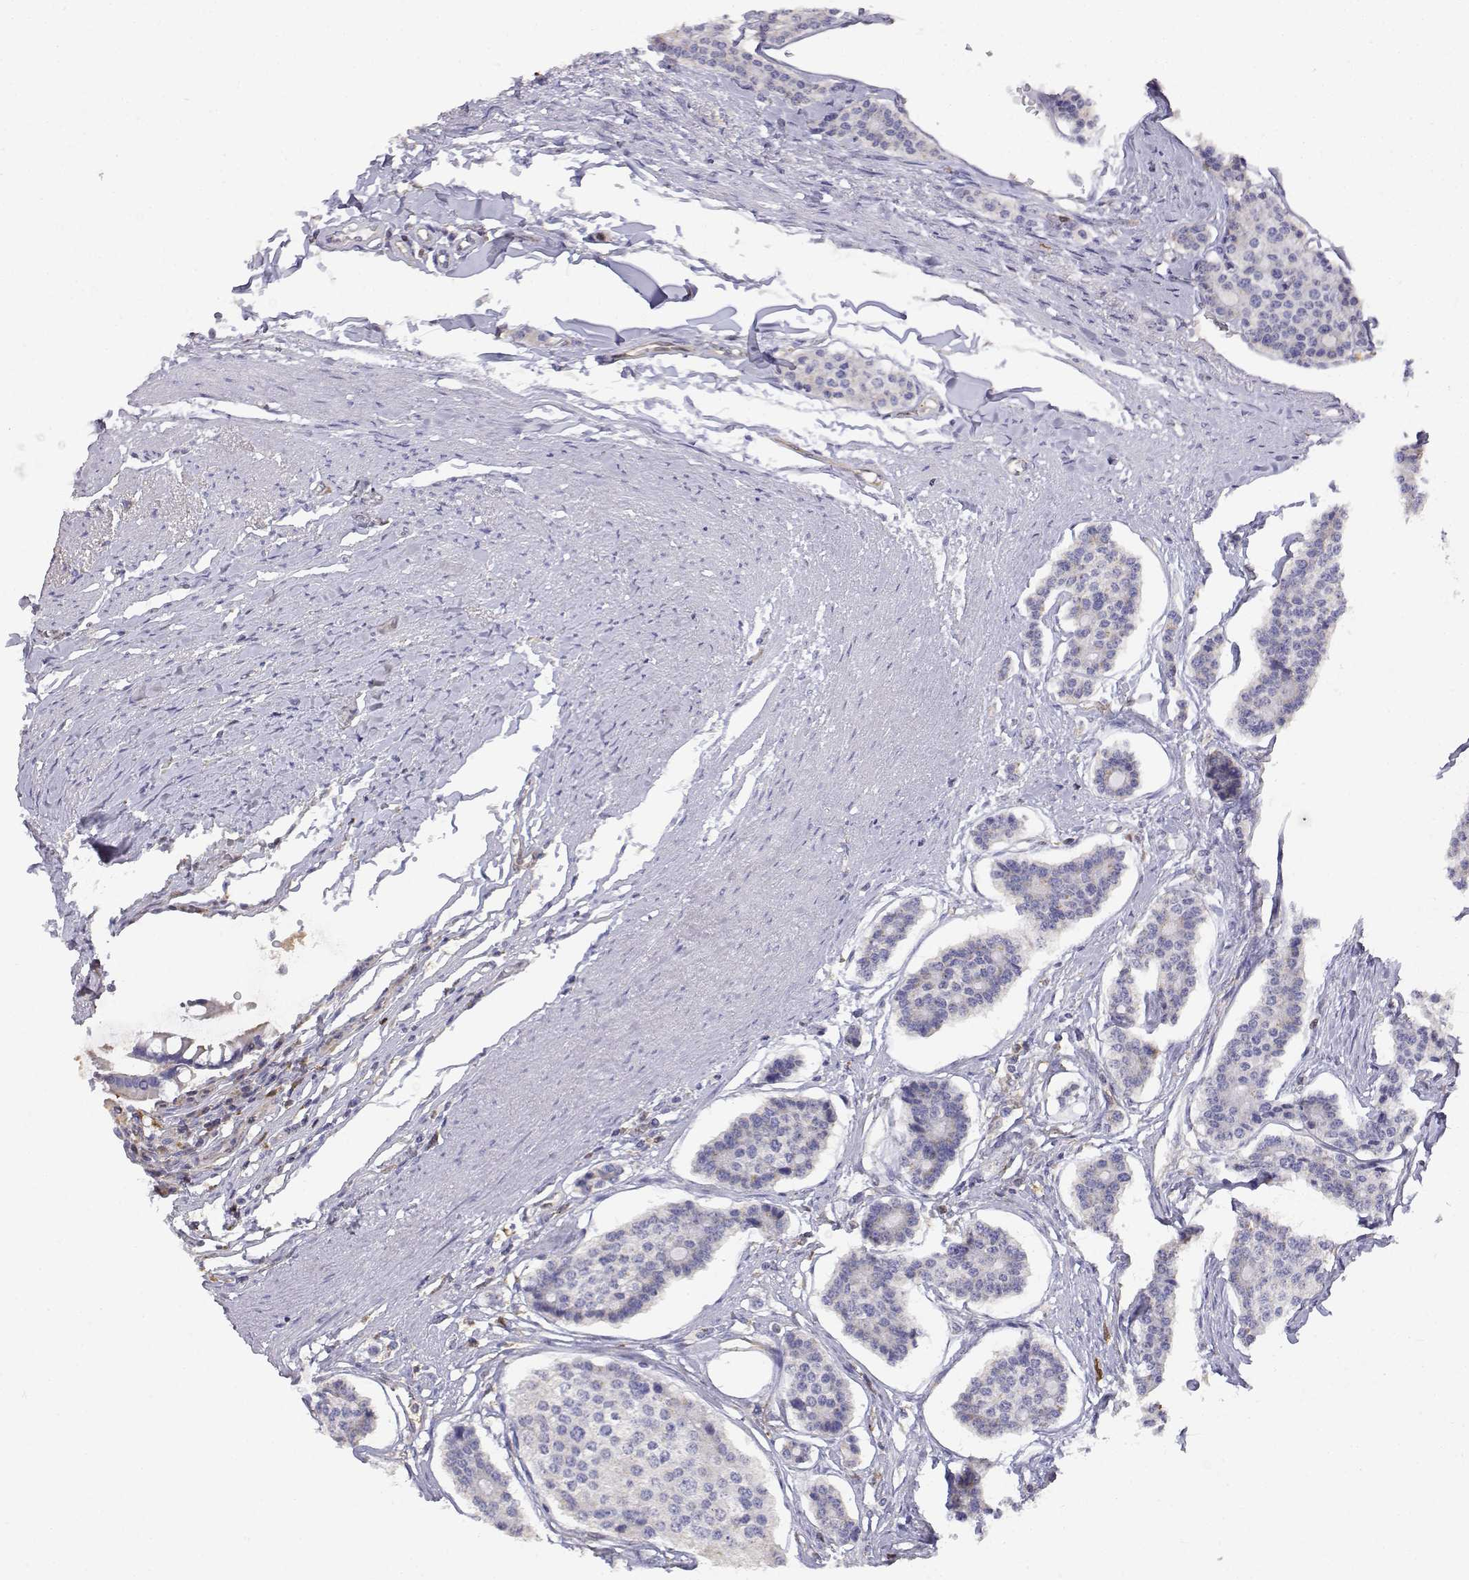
{"staining": {"intensity": "weak", "quantity": ">75%", "location": "cytoplasmic/membranous"}, "tissue": "carcinoid", "cell_type": "Tumor cells", "image_type": "cancer", "snomed": [{"axis": "morphology", "description": "Carcinoid, malignant, NOS"}, {"axis": "topography", "description": "Small intestine"}], "caption": "Carcinoid (malignant) was stained to show a protein in brown. There is low levels of weak cytoplasmic/membranous expression in about >75% of tumor cells.", "gene": "ADA", "patient": {"sex": "female", "age": 65}}